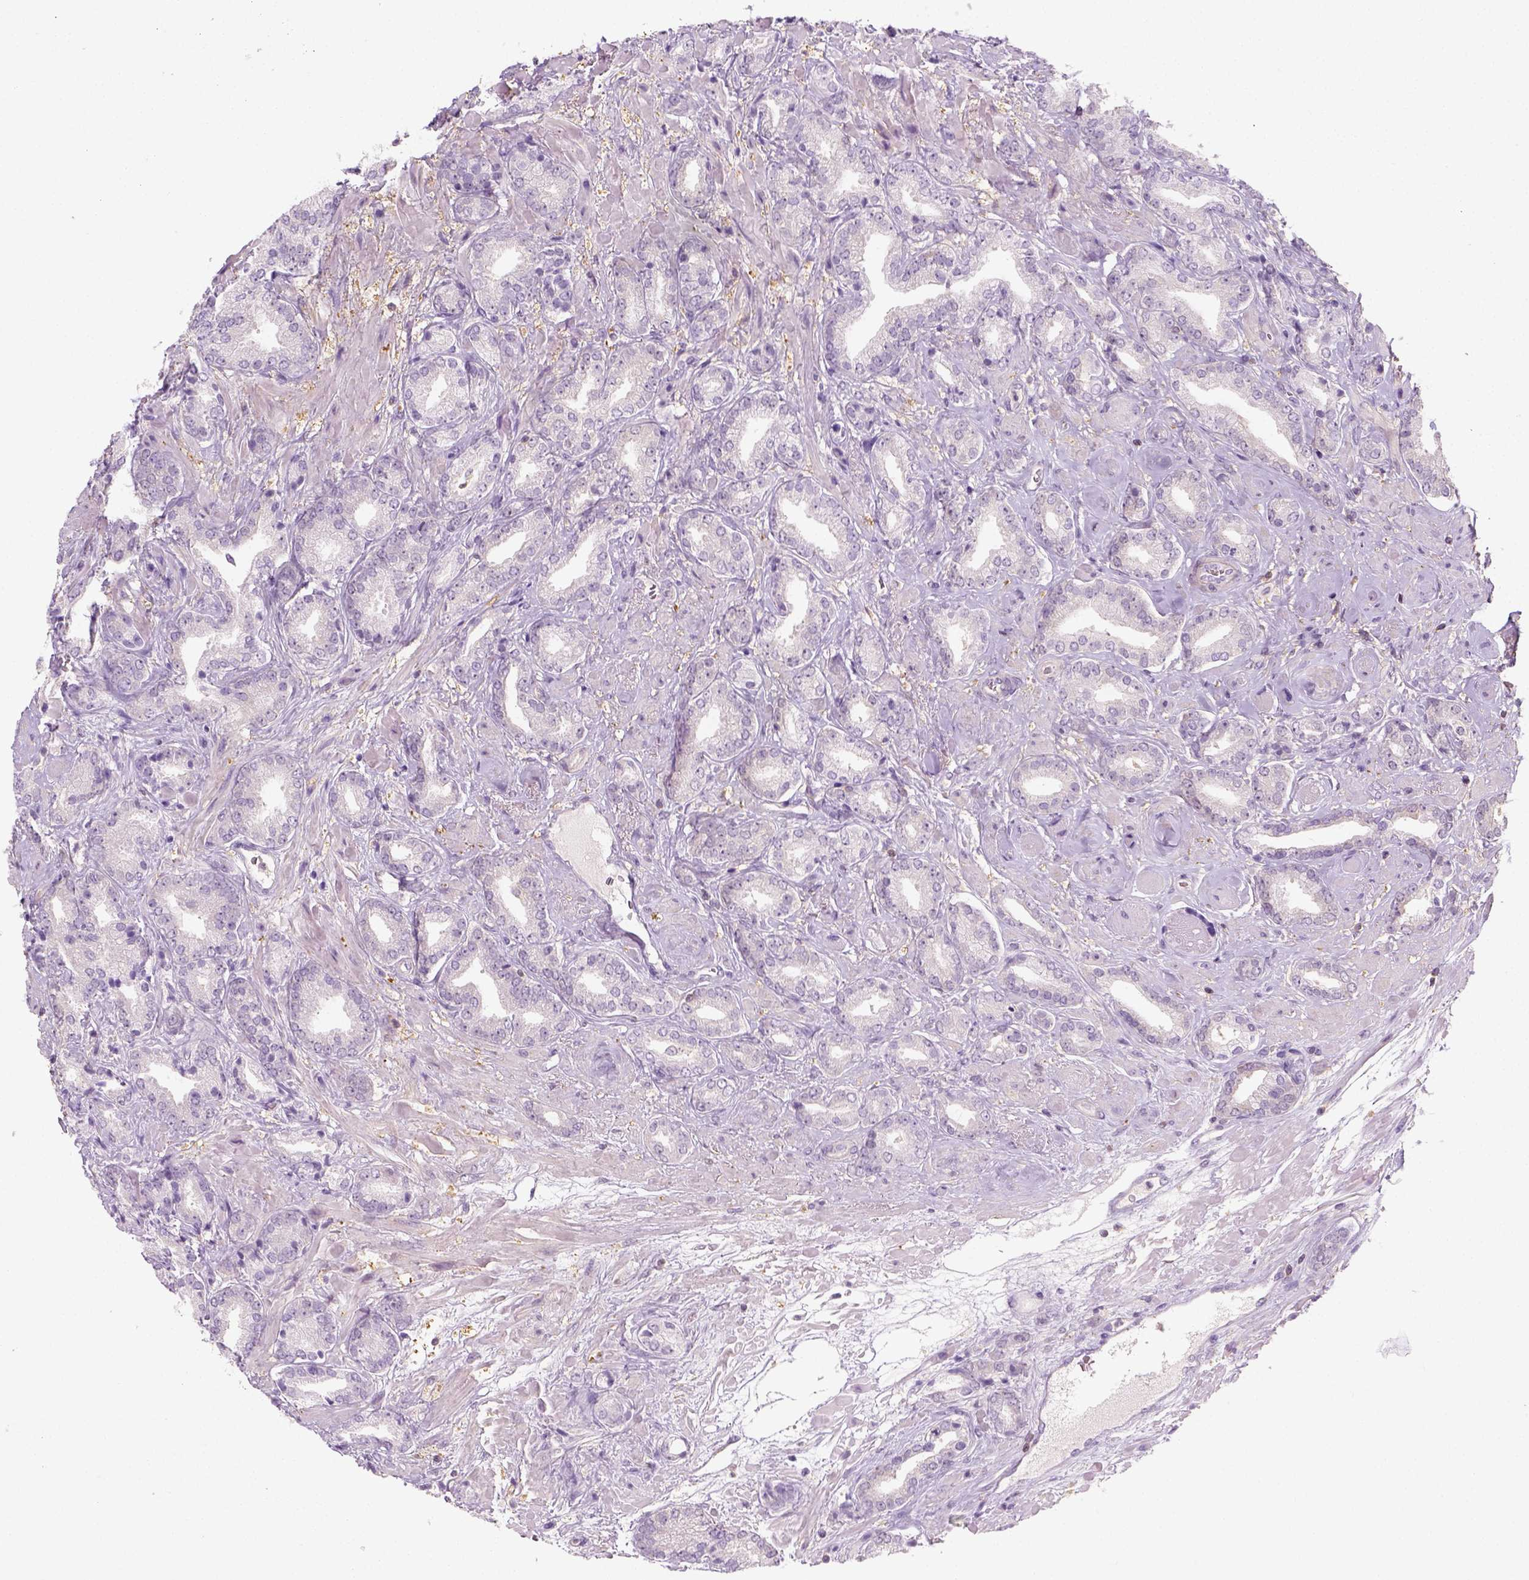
{"staining": {"intensity": "negative", "quantity": "none", "location": "none"}, "tissue": "prostate cancer", "cell_type": "Tumor cells", "image_type": "cancer", "snomed": [{"axis": "morphology", "description": "Adenocarcinoma, High grade"}, {"axis": "topography", "description": "Prostate"}], "caption": "The photomicrograph displays no significant expression in tumor cells of prostate cancer.", "gene": "EPHB1", "patient": {"sex": "male", "age": 56}}